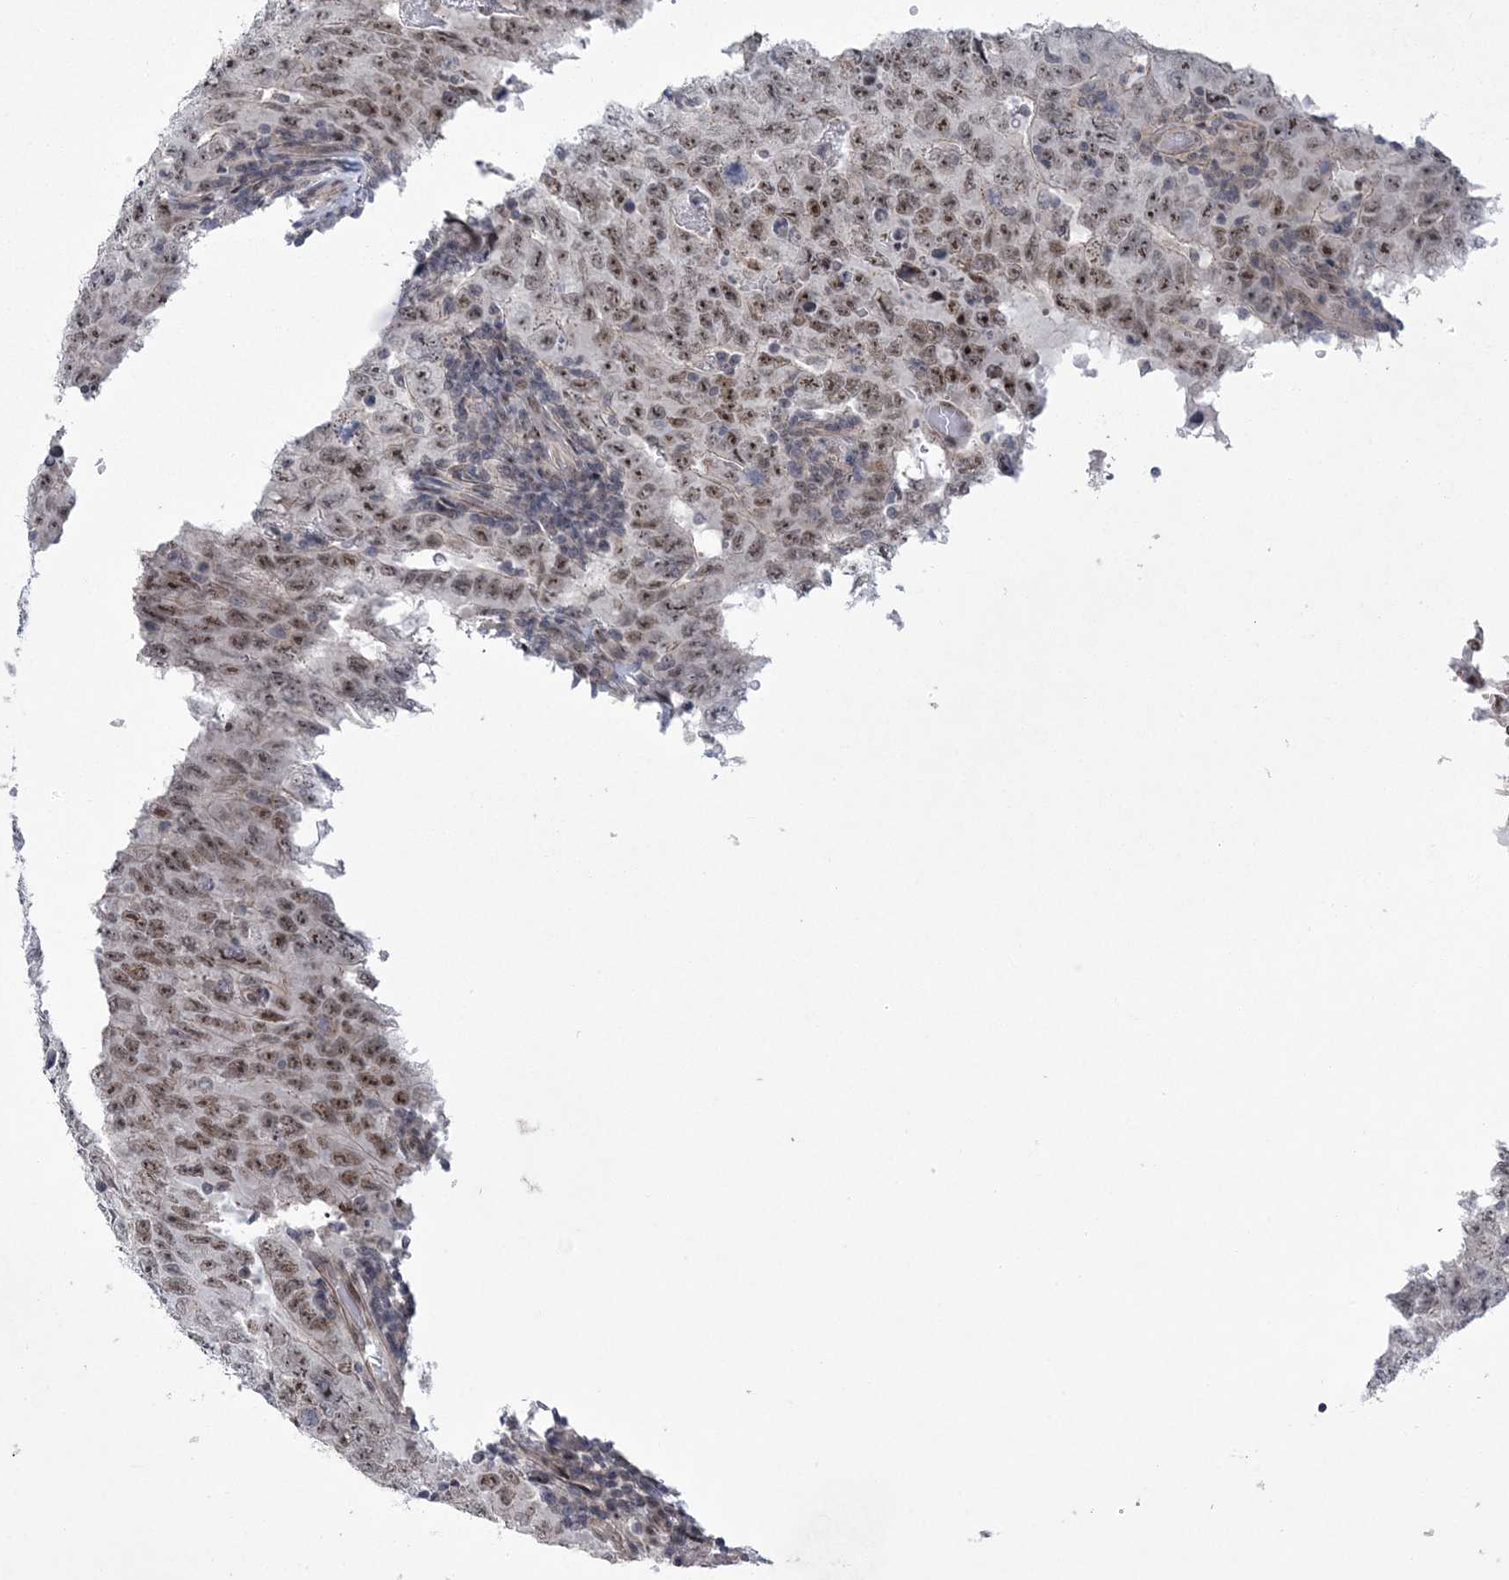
{"staining": {"intensity": "moderate", "quantity": ">75%", "location": "nuclear"}, "tissue": "testis cancer", "cell_type": "Tumor cells", "image_type": "cancer", "snomed": [{"axis": "morphology", "description": "Carcinoma, Embryonal, NOS"}, {"axis": "topography", "description": "Testis"}], "caption": "An image of human testis embryonal carcinoma stained for a protein shows moderate nuclear brown staining in tumor cells.", "gene": "HOMEZ", "patient": {"sex": "male", "age": 26}}